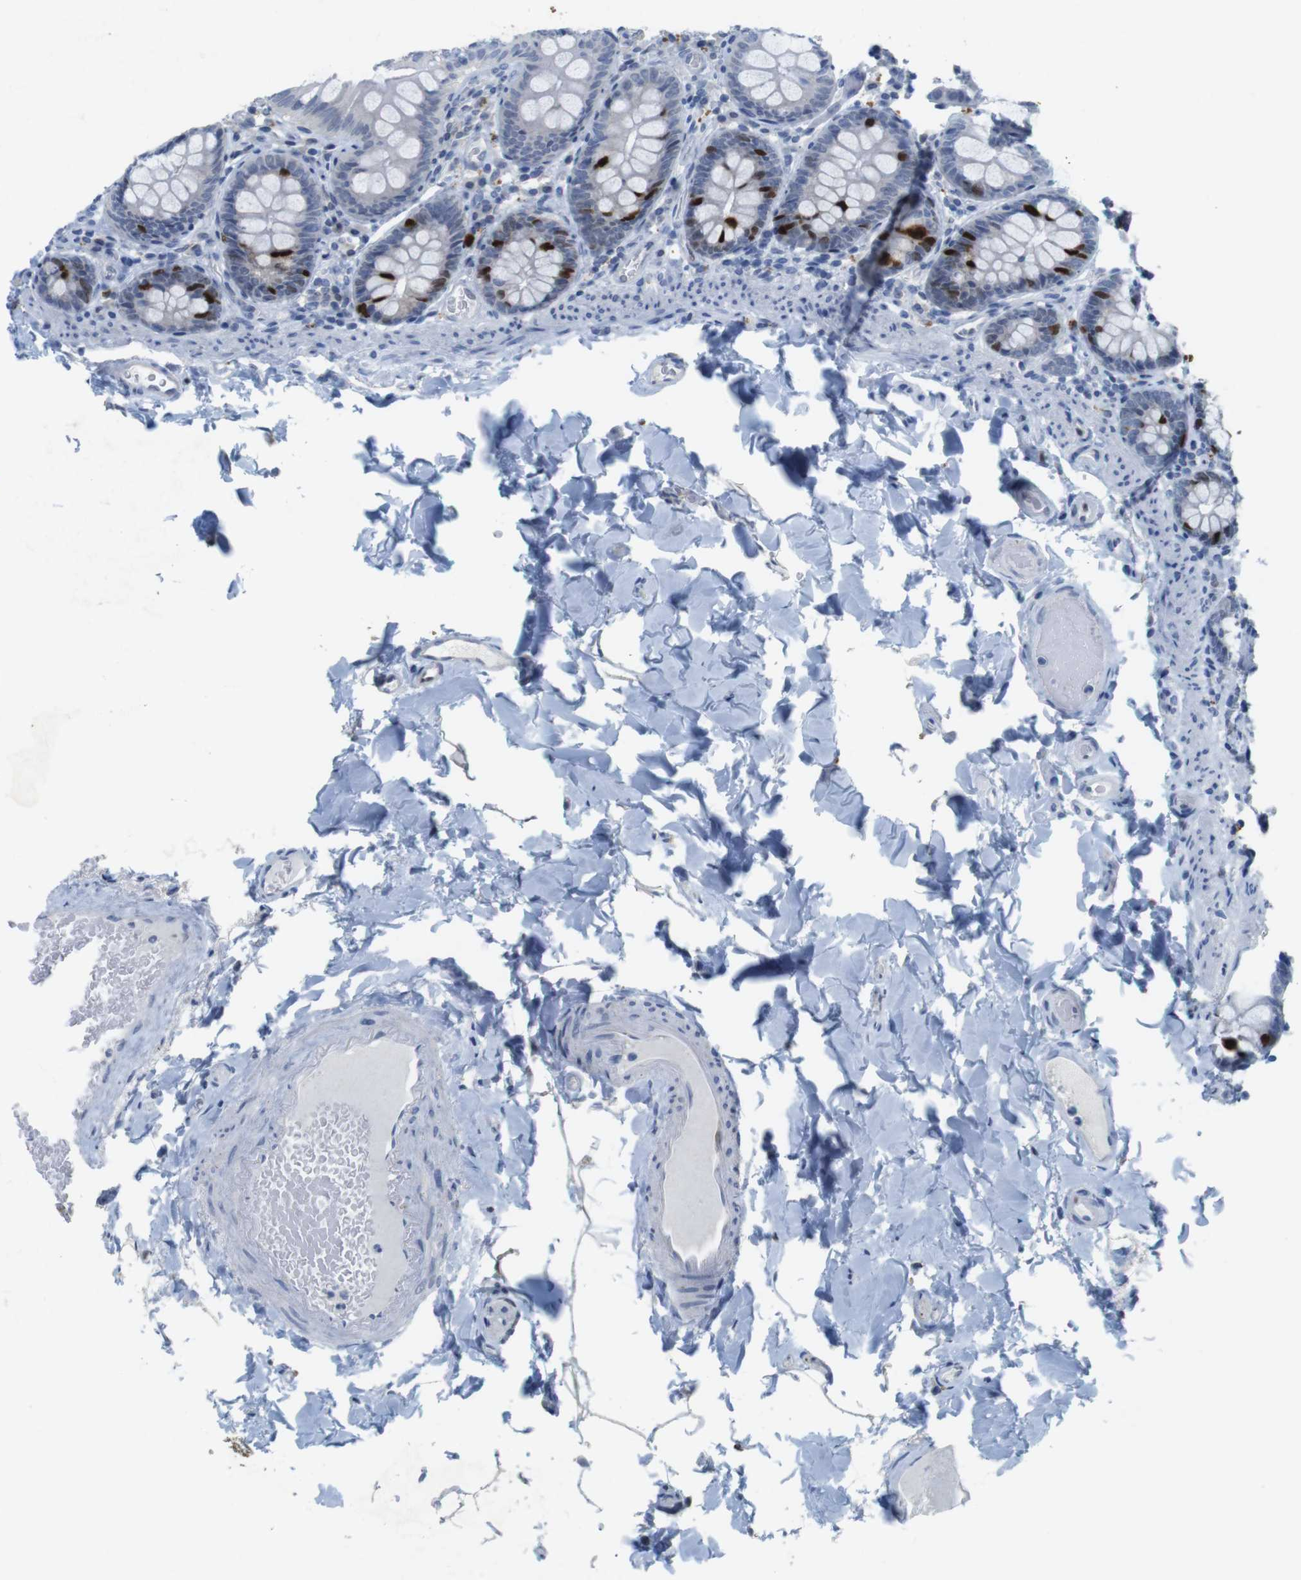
{"staining": {"intensity": "negative", "quantity": "none", "location": "none"}, "tissue": "colon", "cell_type": "Endothelial cells", "image_type": "normal", "snomed": [{"axis": "morphology", "description": "Normal tissue, NOS"}, {"axis": "topography", "description": "Colon"}], "caption": "The immunohistochemistry (IHC) histopathology image has no significant staining in endothelial cells of colon. (Brightfield microscopy of DAB (3,3'-diaminobenzidine) IHC at high magnification).", "gene": "KPNA2", "patient": {"sex": "female", "age": 61}}